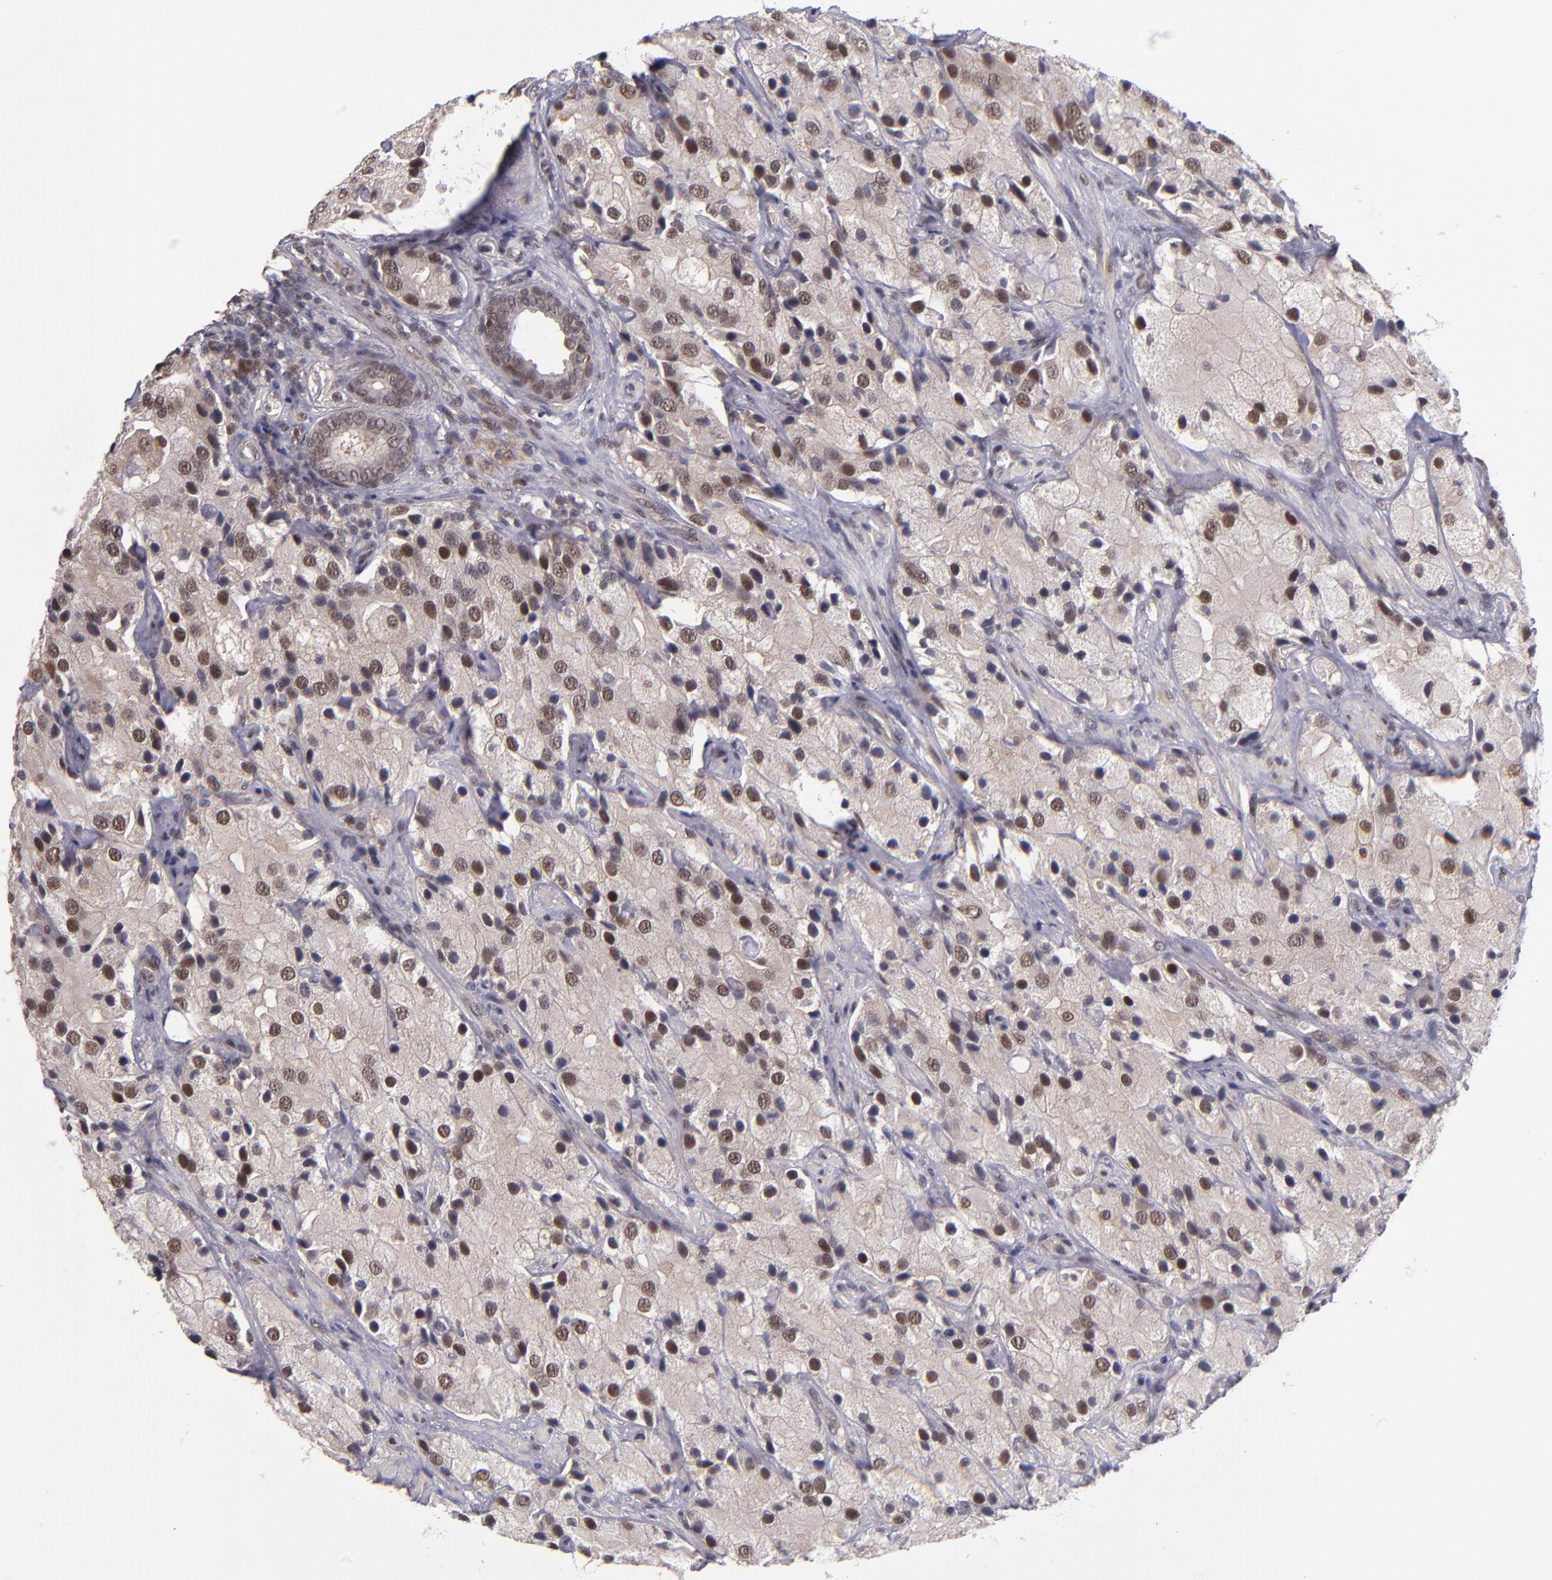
{"staining": {"intensity": "moderate", "quantity": ">75%", "location": "nuclear"}, "tissue": "prostate cancer", "cell_type": "Tumor cells", "image_type": "cancer", "snomed": [{"axis": "morphology", "description": "Adenocarcinoma, High grade"}, {"axis": "topography", "description": "Prostate"}], "caption": "This is an image of immunohistochemistry staining of adenocarcinoma (high-grade) (prostate), which shows moderate positivity in the nuclear of tumor cells.", "gene": "EP300", "patient": {"sex": "male", "age": 70}}